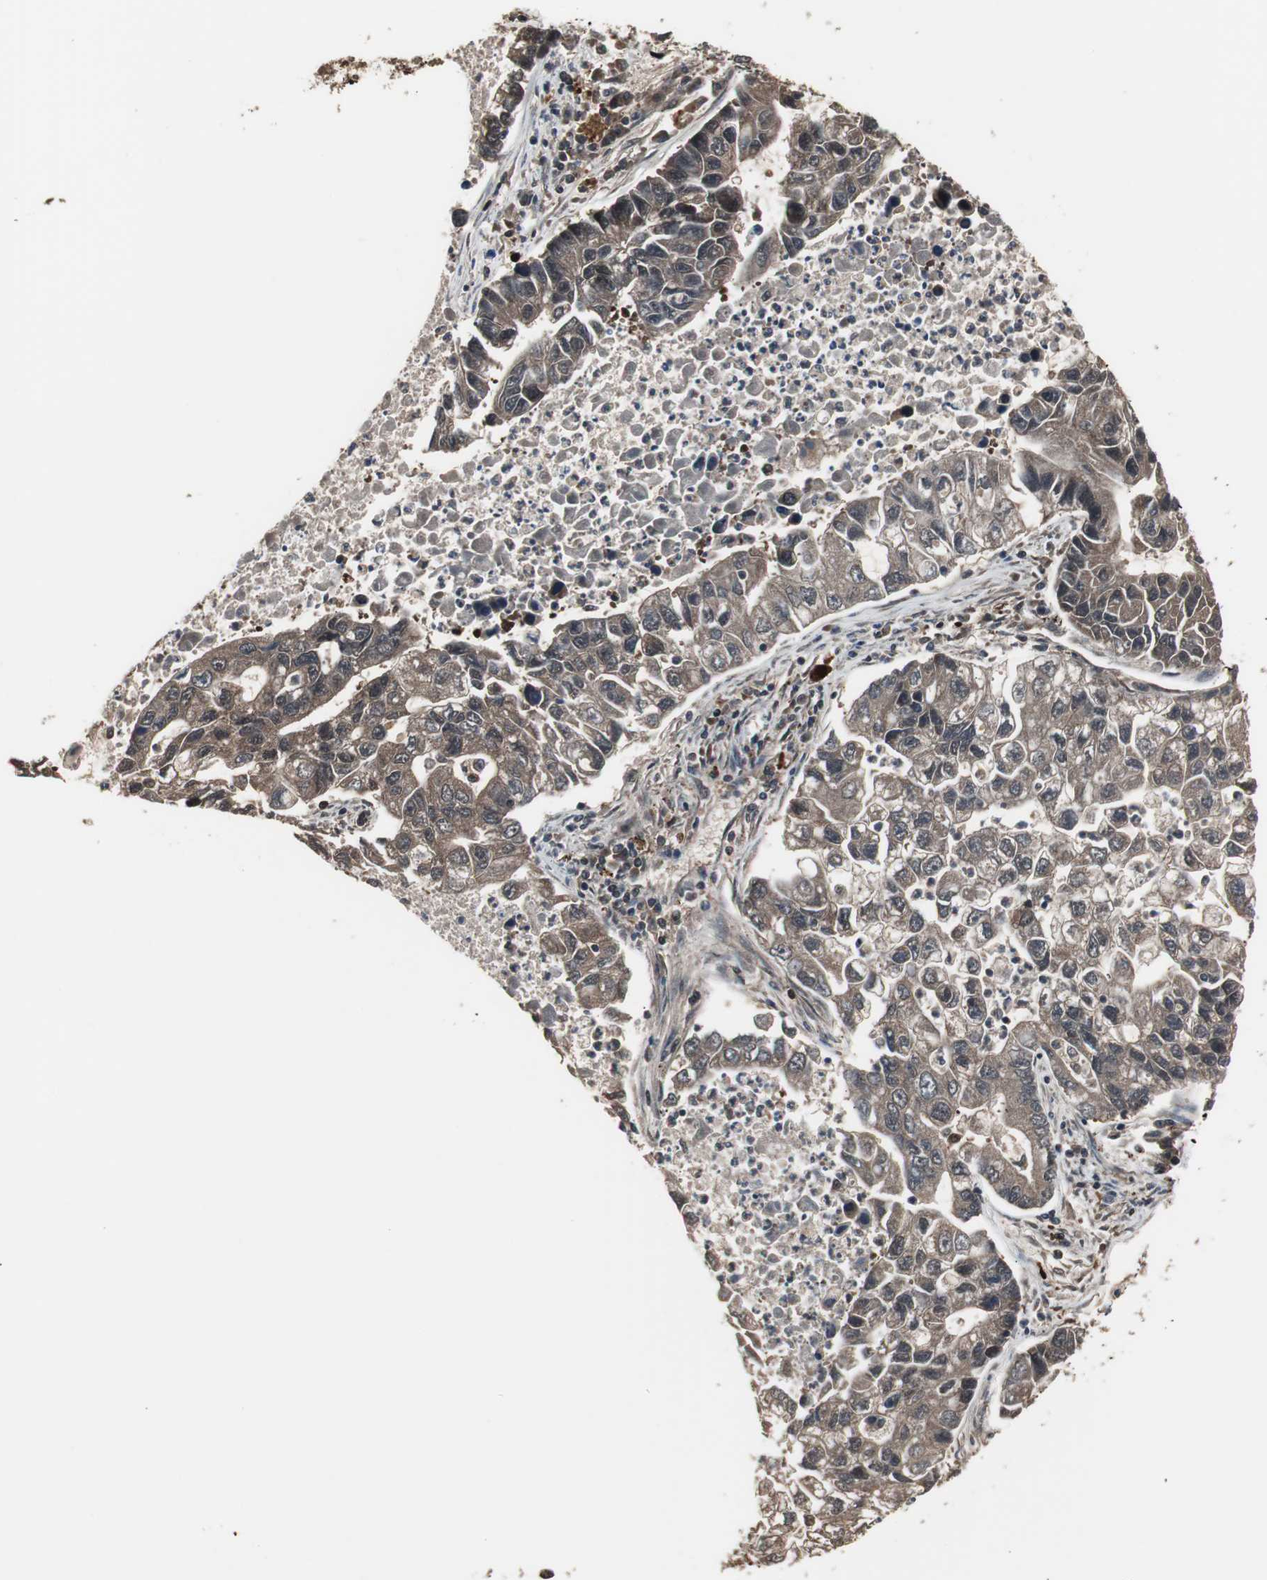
{"staining": {"intensity": "weak", "quantity": ">75%", "location": "cytoplasmic/membranous"}, "tissue": "lung cancer", "cell_type": "Tumor cells", "image_type": "cancer", "snomed": [{"axis": "morphology", "description": "Adenocarcinoma, NOS"}, {"axis": "topography", "description": "Lung"}], "caption": "Weak cytoplasmic/membranous staining for a protein is present in about >75% of tumor cells of adenocarcinoma (lung) using IHC.", "gene": "CAPNS1", "patient": {"sex": "female", "age": 51}}